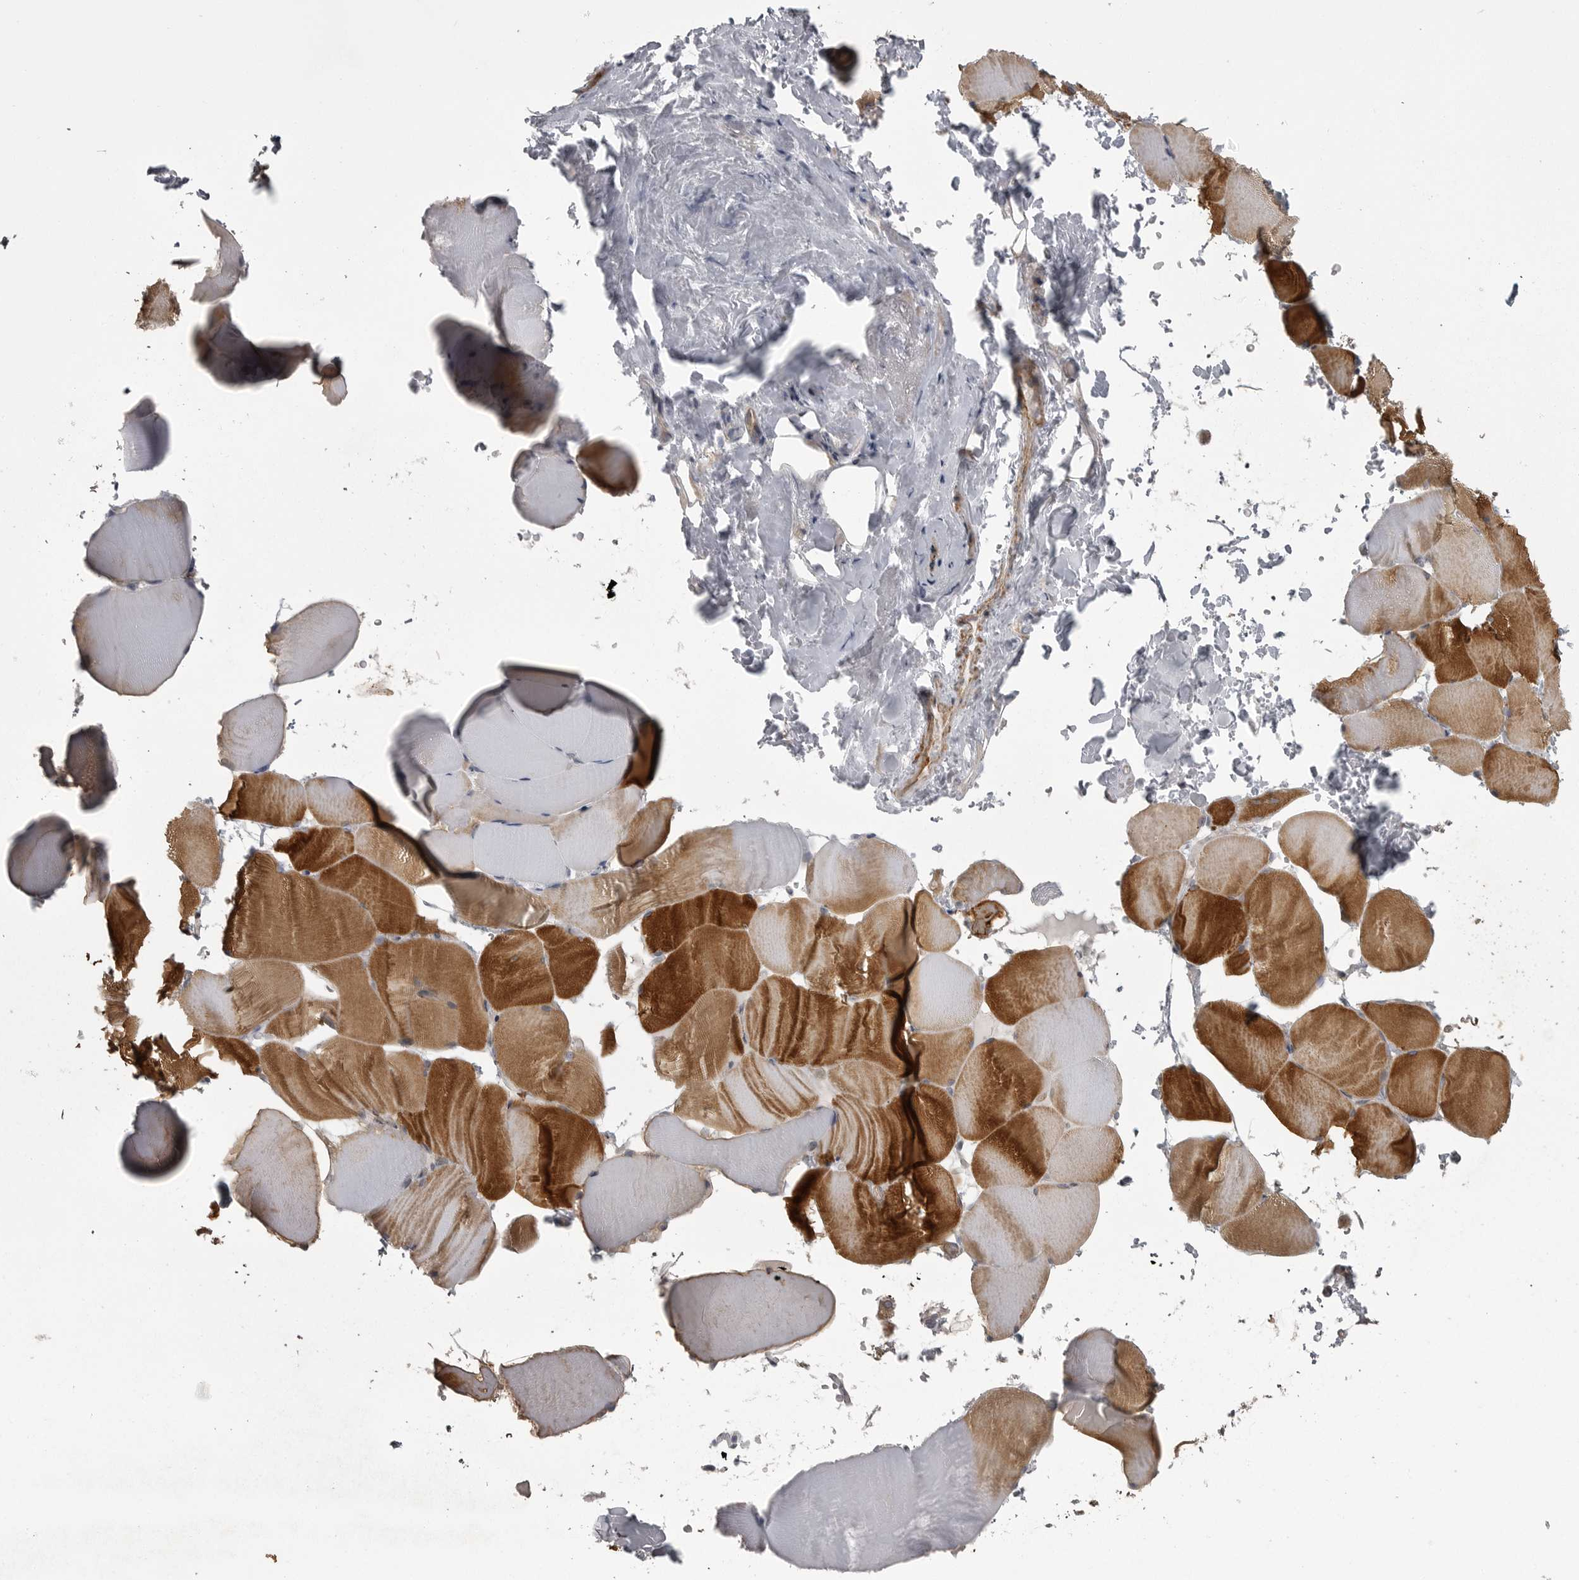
{"staining": {"intensity": "moderate", "quantity": ">75%", "location": "cytoplasmic/membranous"}, "tissue": "skeletal muscle", "cell_type": "Myocytes", "image_type": "normal", "snomed": [{"axis": "morphology", "description": "Normal tissue, NOS"}, {"axis": "topography", "description": "Skeletal muscle"}, {"axis": "topography", "description": "Parathyroid gland"}], "caption": "Protein staining by immunohistochemistry (IHC) displays moderate cytoplasmic/membranous expression in approximately >75% of myocytes in normal skeletal muscle. (IHC, brightfield microscopy, high magnification).", "gene": "PPP1R9A", "patient": {"sex": "female", "age": 37}}